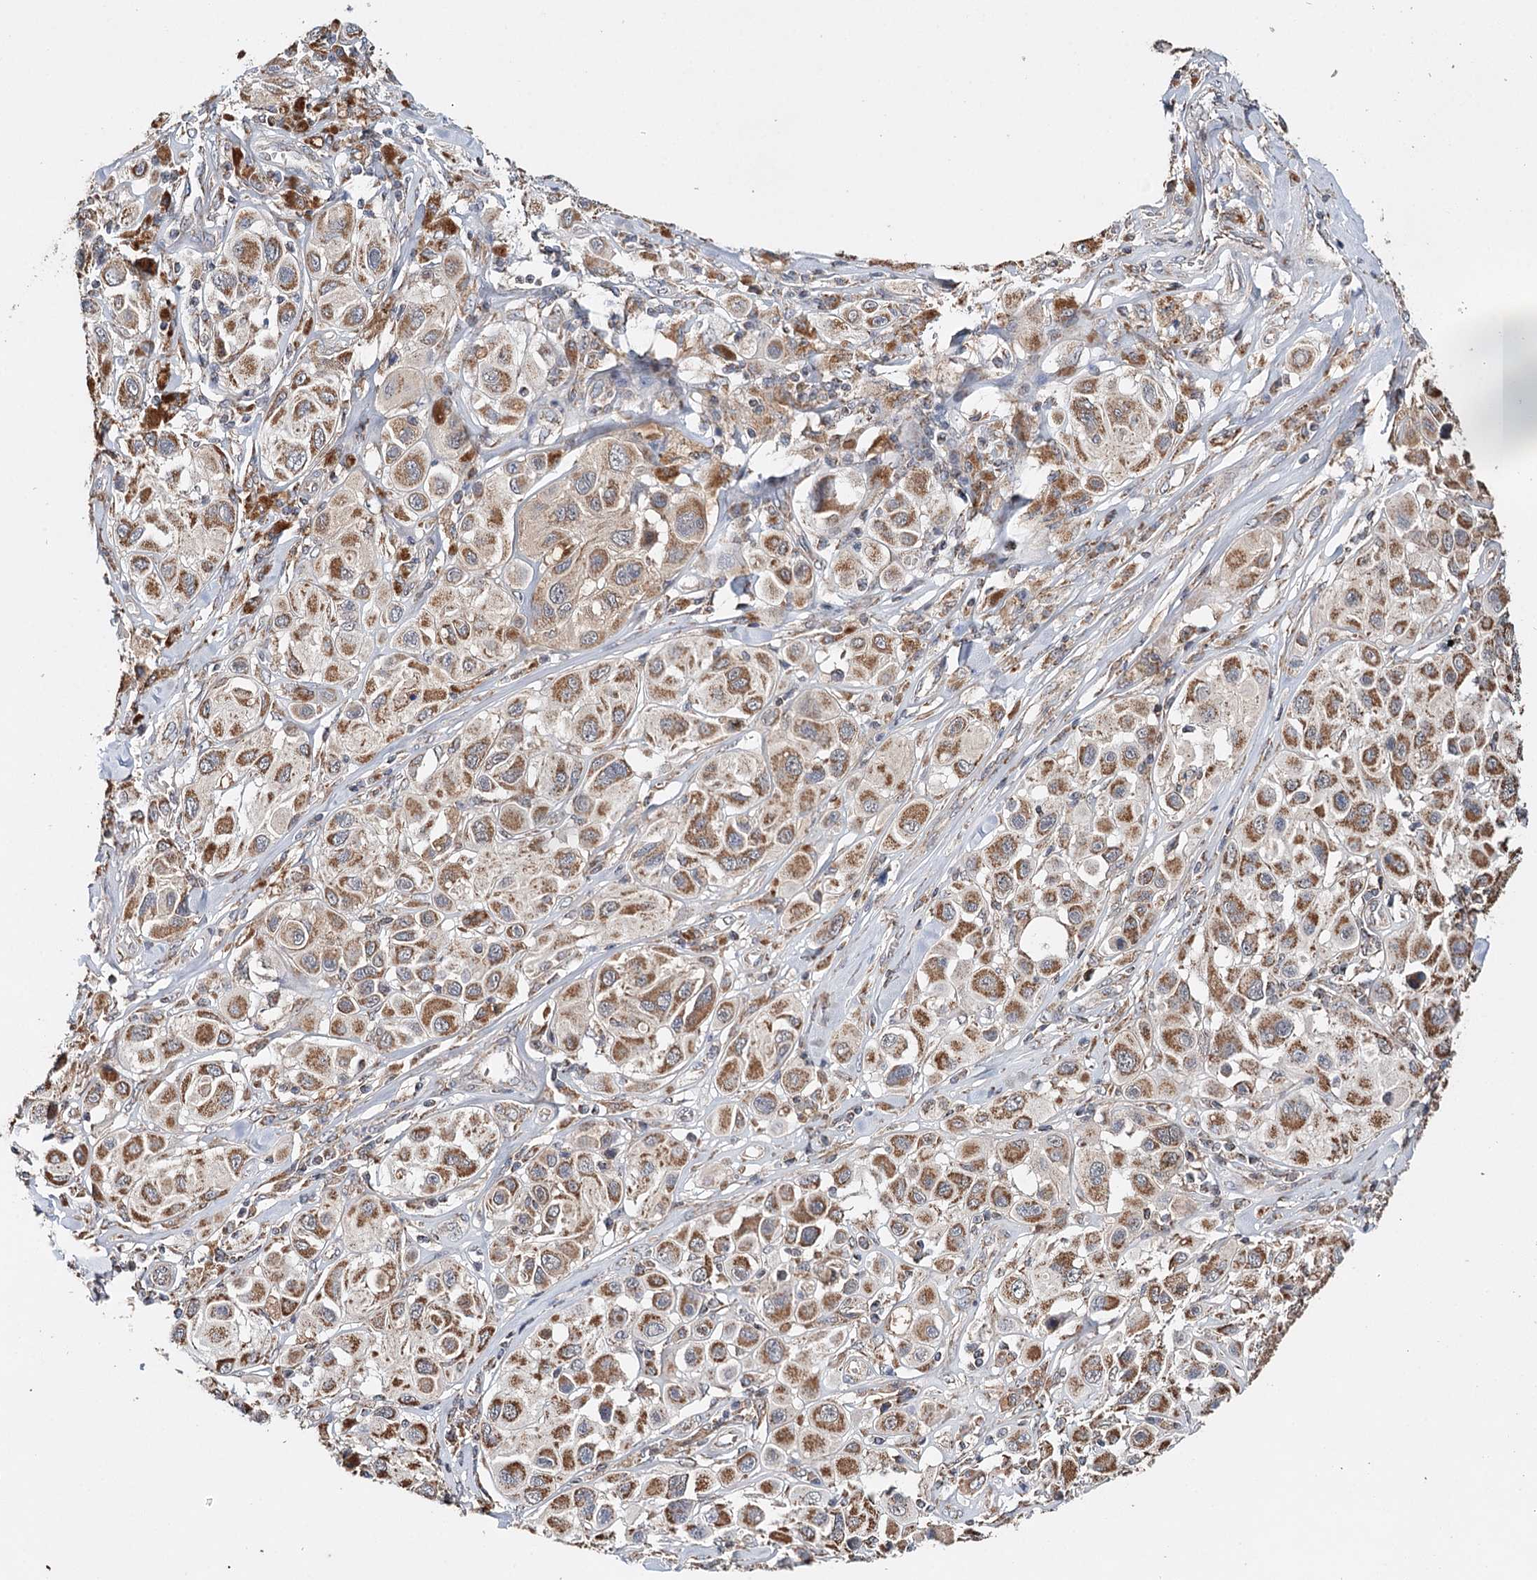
{"staining": {"intensity": "moderate", "quantity": ">75%", "location": "cytoplasmic/membranous"}, "tissue": "melanoma", "cell_type": "Tumor cells", "image_type": "cancer", "snomed": [{"axis": "morphology", "description": "Malignant melanoma, Metastatic site"}, {"axis": "topography", "description": "Skin"}], "caption": "Protein expression analysis of melanoma shows moderate cytoplasmic/membranous positivity in approximately >75% of tumor cells. (DAB = brown stain, brightfield microscopy at high magnification).", "gene": "PIK3CB", "patient": {"sex": "male", "age": 41}}